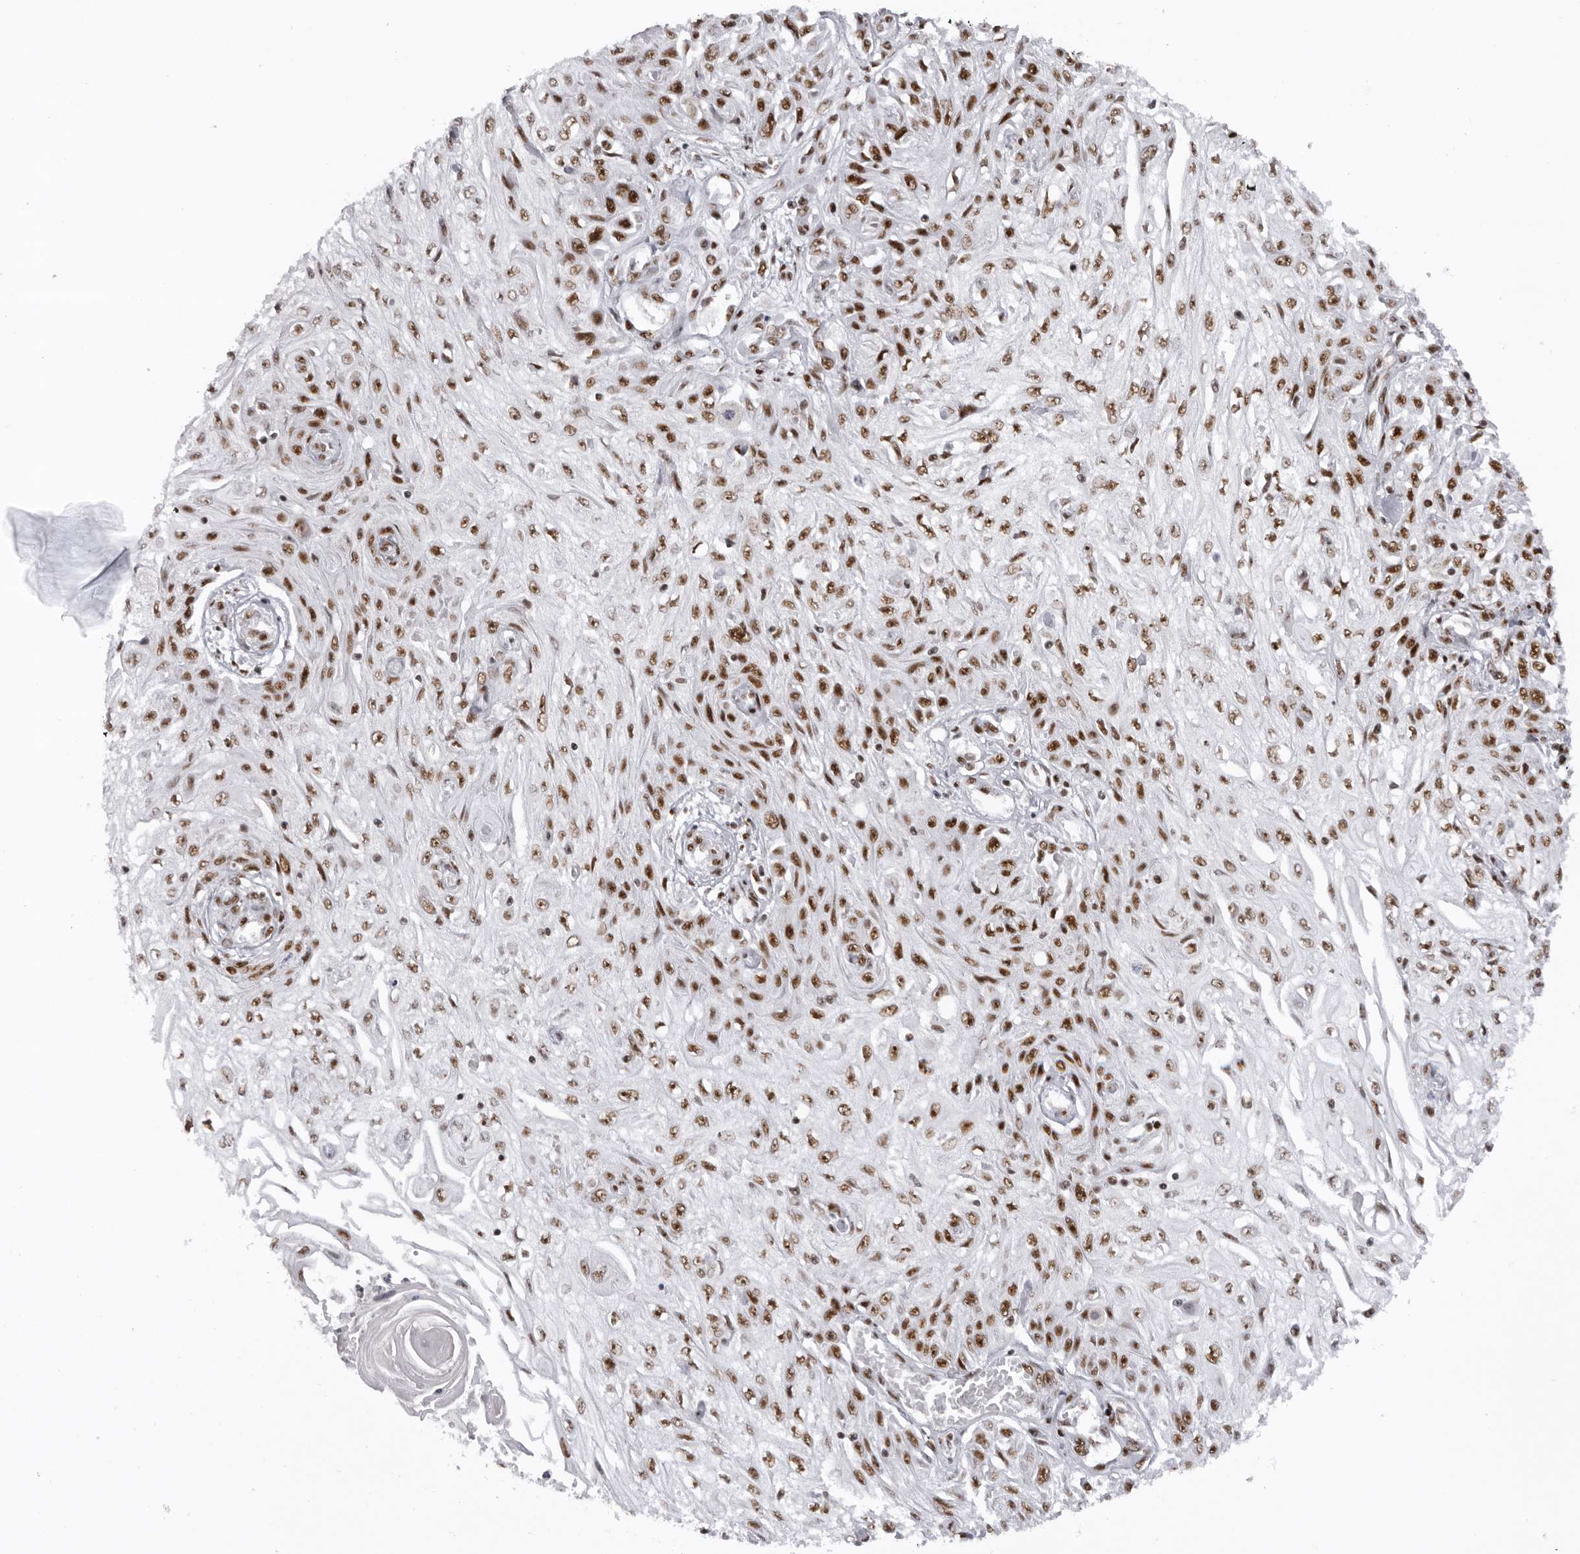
{"staining": {"intensity": "strong", "quantity": ">75%", "location": "nuclear"}, "tissue": "skin cancer", "cell_type": "Tumor cells", "image_type": "cancer", "snomed": [{"axis": "morphology", "description": "Squamous cell carcinoma, NOS"}, {"axis": "morphology", "description": "Squamous cell carcinoma, metastatic, NOS"}, {"axis": "topography", "description": "Skin"}, {"axis": "topography", "description": "Lymph node"}], "caption": "Skin cancer (squamous cell carcinoma) was stained to show a protein in brown. There is high levels of strong nuclear positivity in about >75% of tumor cells.", "gene": "DHX9", "patient": {"sex": "male", "age": 75}}